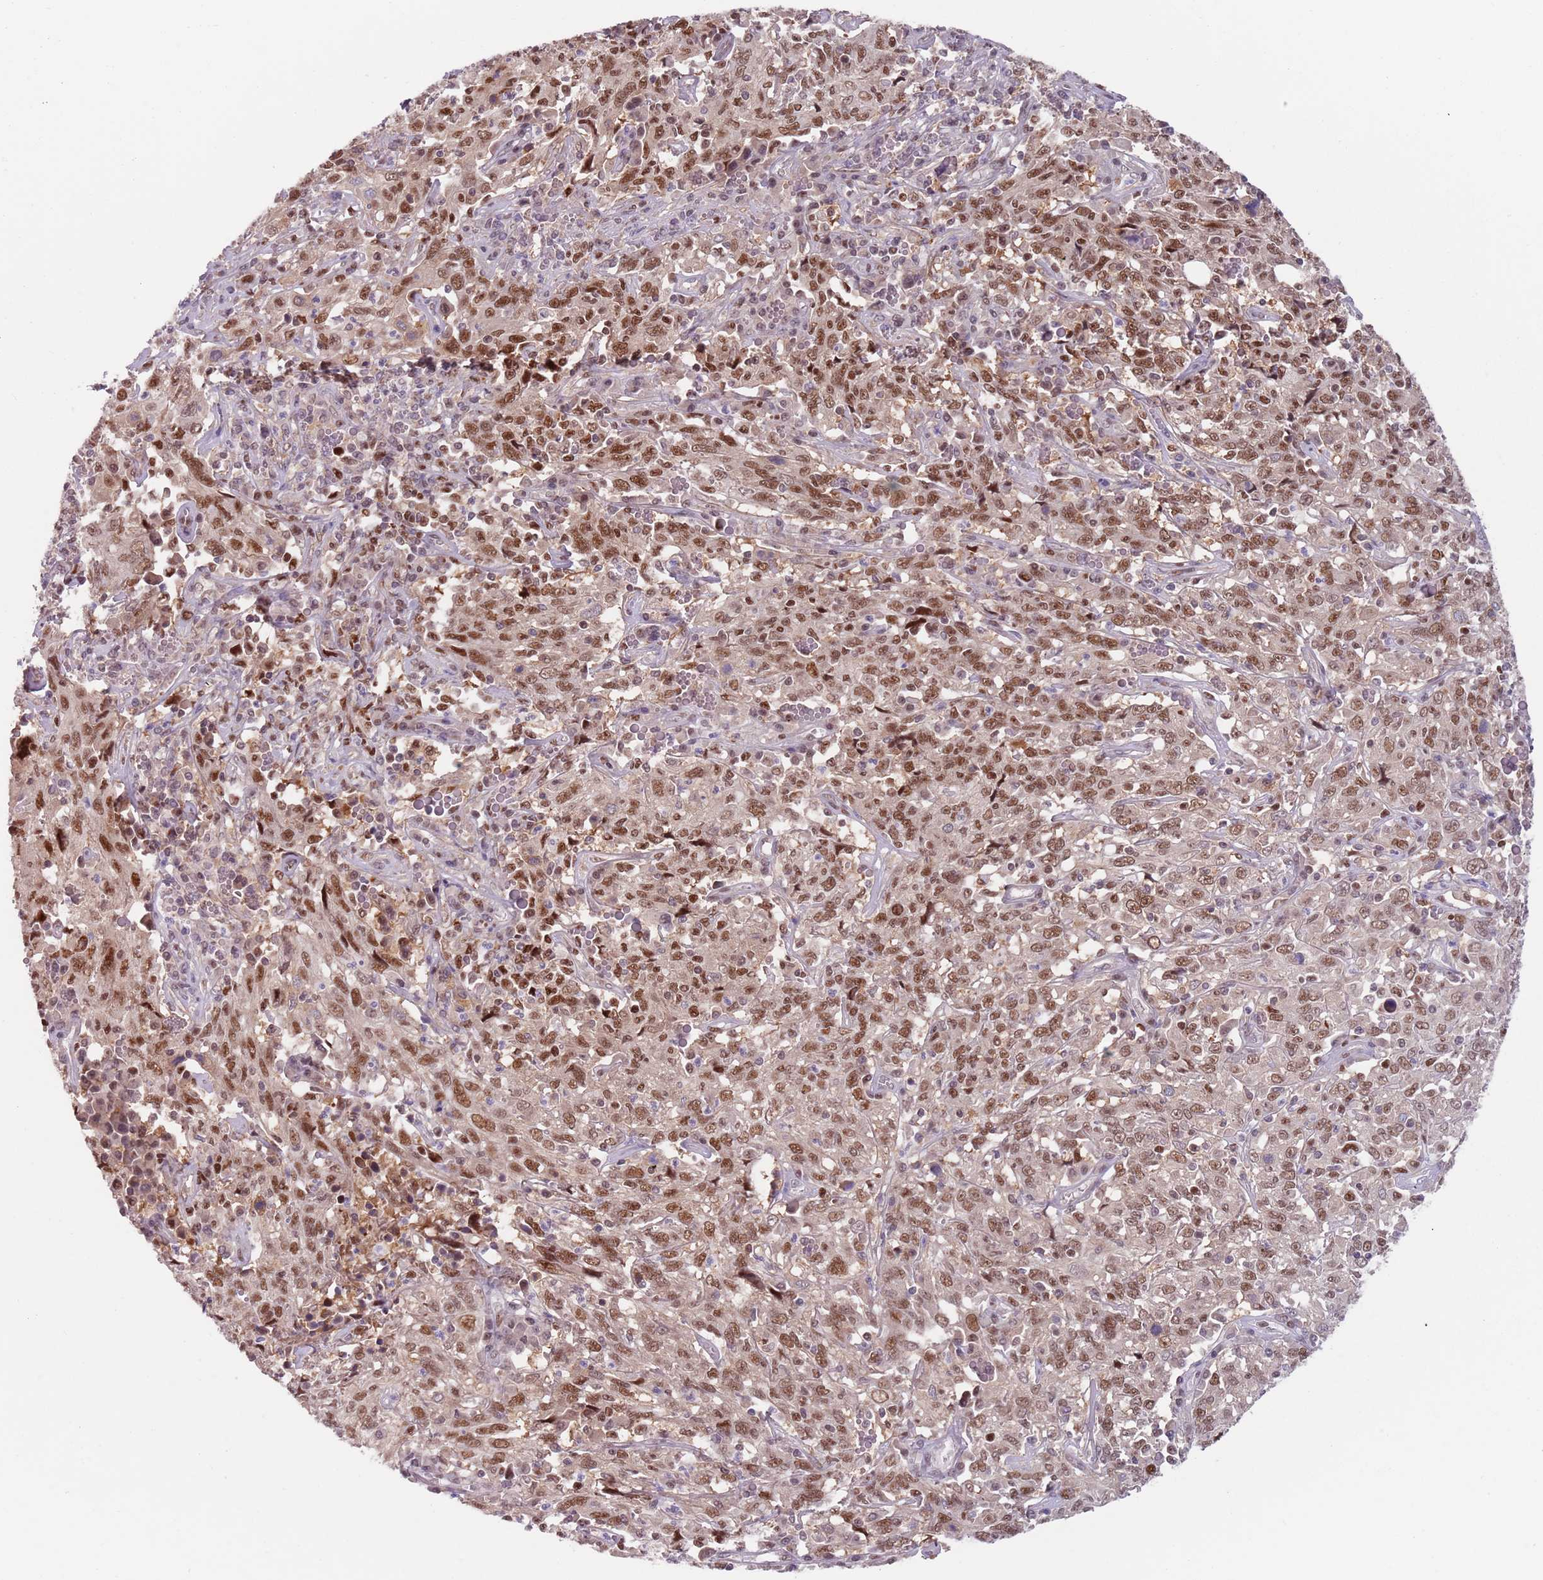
{"staining": {"intensity": "moderate", "quantity": ">75%", "location": "nuclear"}, "tissue": "cervical cancer", "cell_type": "Tumor cells", "image_type": "cancer", "snomed": [{"axis": "morphology", "description": "Squamous cell carcinoma, NOS"}, {"axis": "topography", "description": "Cervix"}], "caption": "Tumor cells display medium levels of moderate nuclear expression in approximately >75% of cells in human squamous cell carcinoma (cervical). (brown staining indicates protein expression, while blue staining denotes nuclei).", "gene": "RMND5B", "patient": {"sex": "female", "age": 46}}